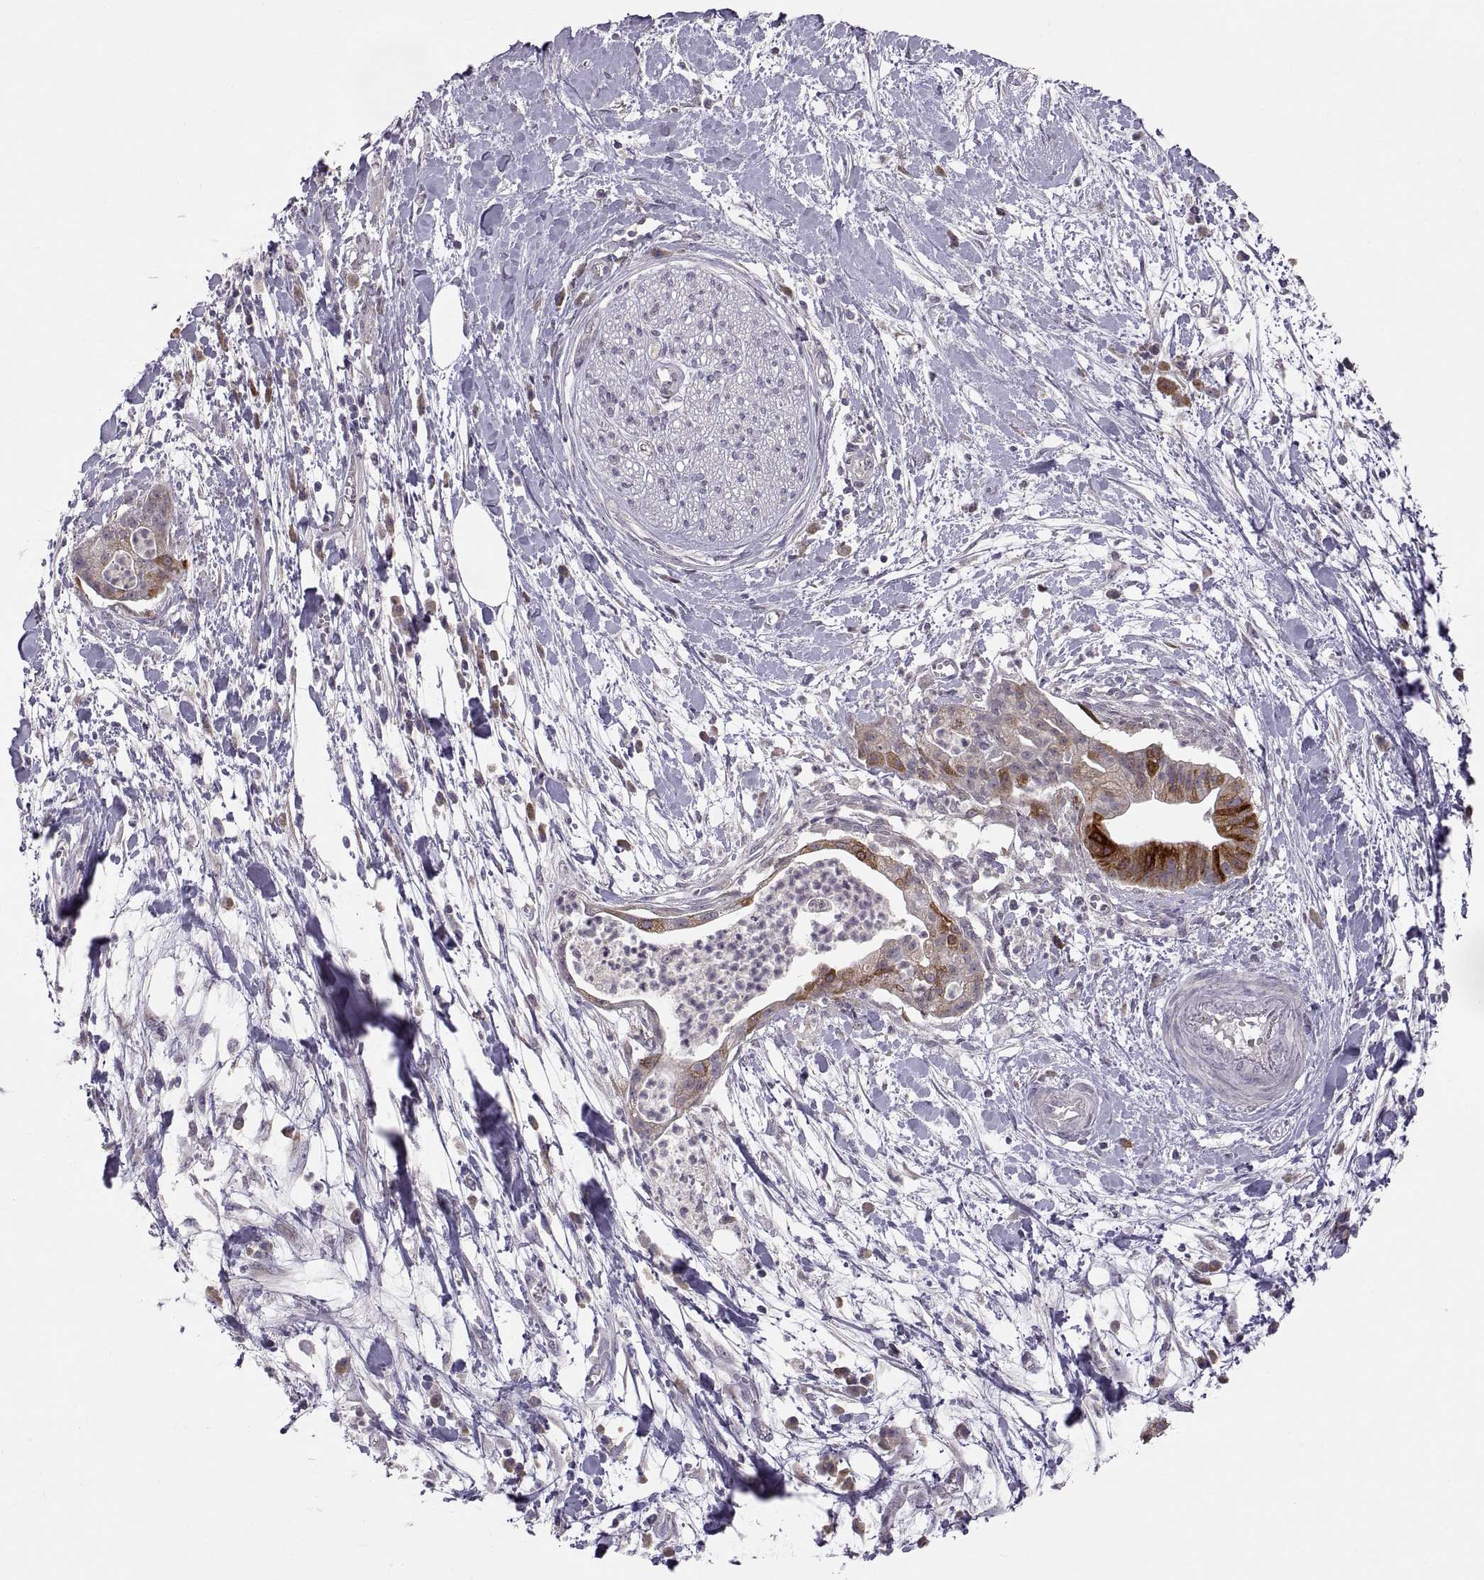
{"staining": {"intensity": "strong", "quantity": "25%-75%", "location": "cytoplasmic/membranous"}, "tissue": "pancreatic cancer", "cell_type": "Tumor cells", "image_type": "cancer", "snomed": [{"axis": "morphology", "description": "Normal tissue, NOS"}, {"axis": "morphology", "description": "Adenocarcinoma, NOS"}, {"axis": "topography", "description": "Lymph node"}, {"axis": "topography", "description": "Pancreas"}], "caption": "Immunohistochemical staining of human pancreatic adenocarcinoma displays strong cytoplasmic/membranous protein expression in about 25%-75% of tumor cells. (DAB IHC, brown staining for protein, blue staining for nuclei).", "gene": "HMGCR", "patient": {"sex": "female", "age": 58}}